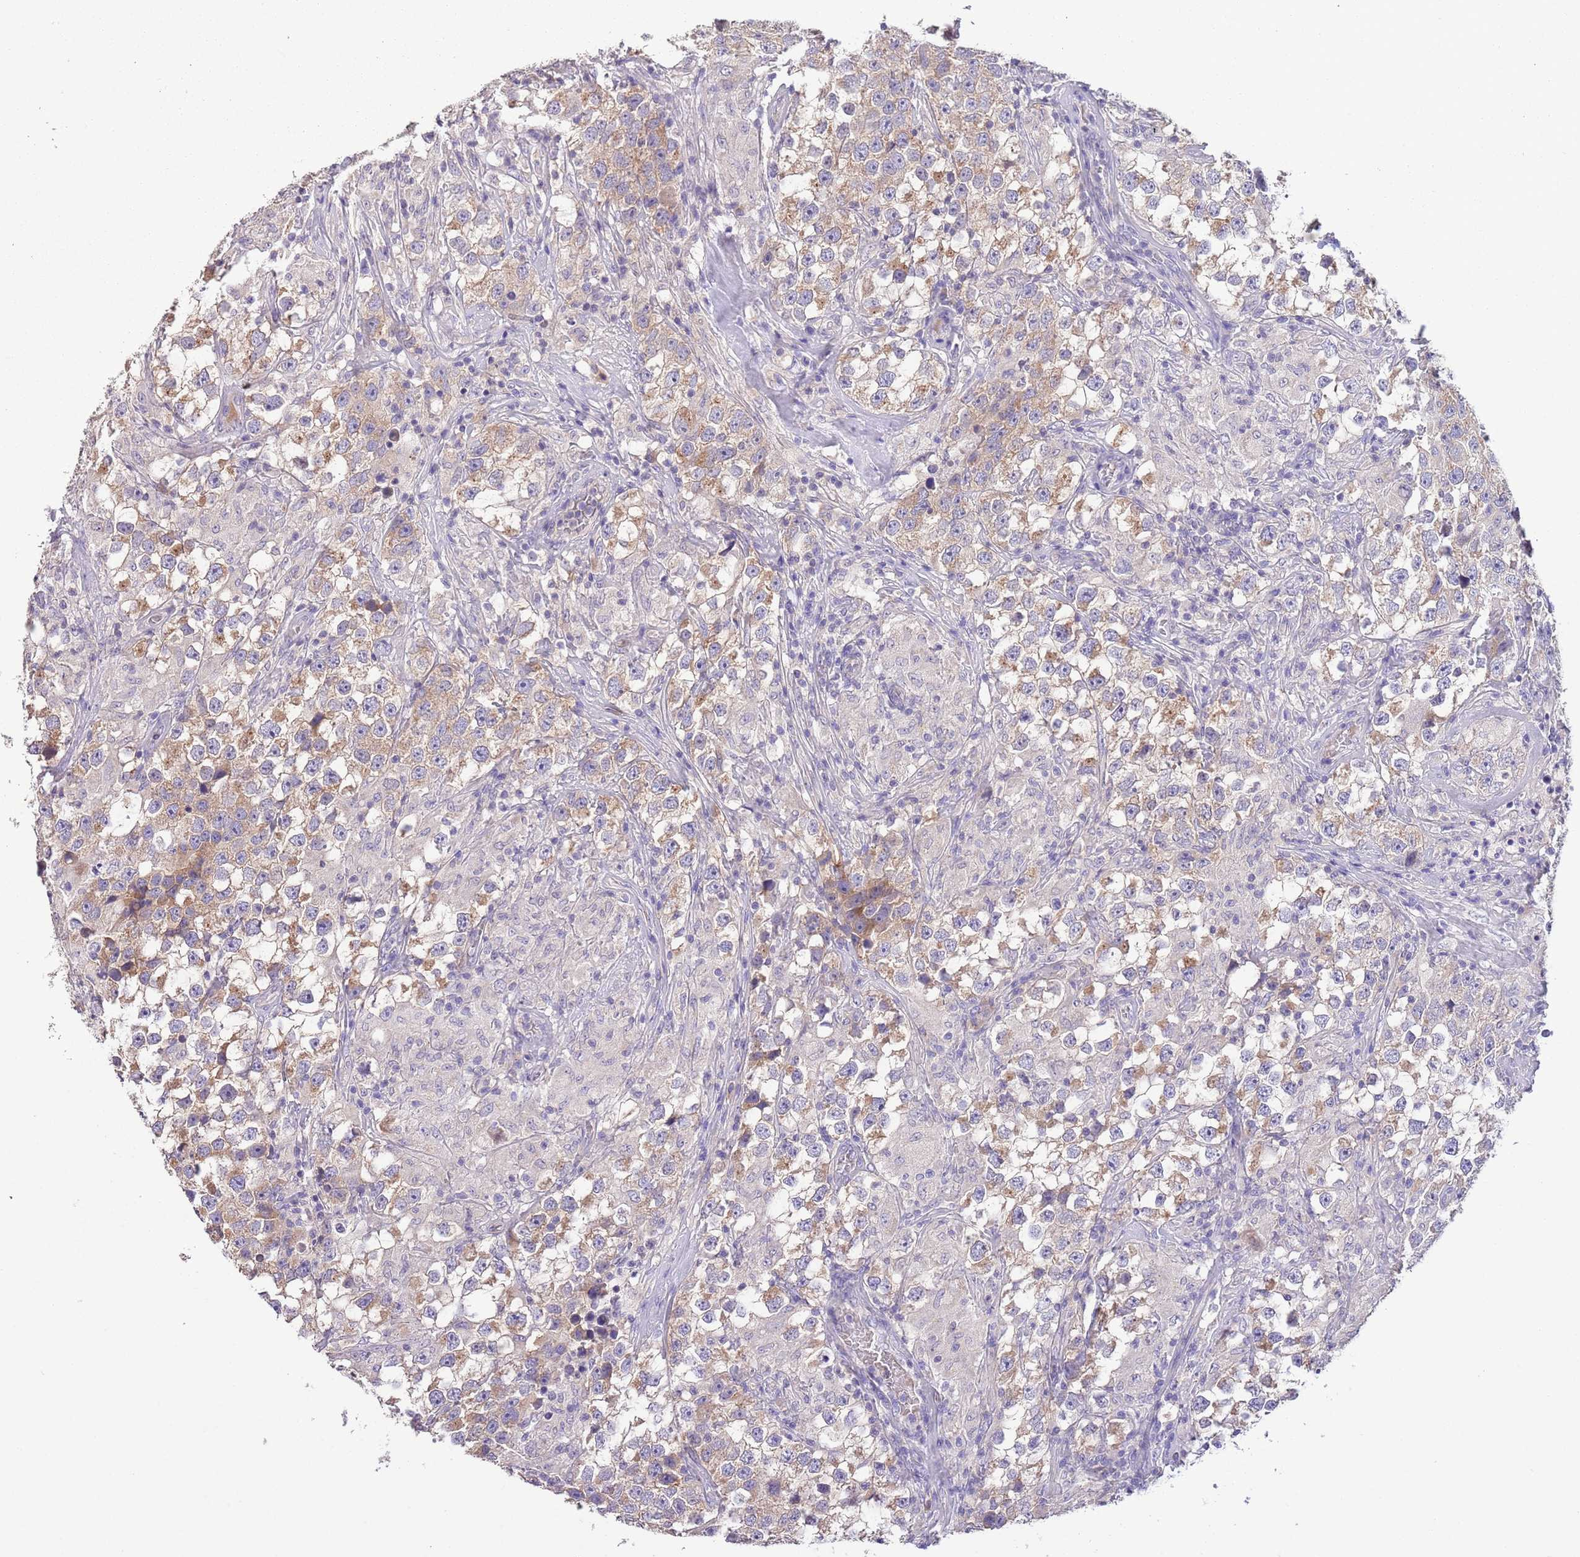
{"staining": {"intensity": "moderate", "quantity": ">75%", "location": "cytoplasmic/membranous"}, "tissue": "testis cancer", "cell_type": "Tumor cells", "image_type": "cancer", "snomed": [{"axis": "morphology", "description": "Seminoma, NOS"}, {"axis": "topography", "description": "Testis"}], "caption": "A medium amount of moderate cytoplasmic/membranous expression is present in about >75% of tumor cells in testis seminoma tissue.", "gene": "ZNF658", "patient": {"sex": "male", "age": 46}}